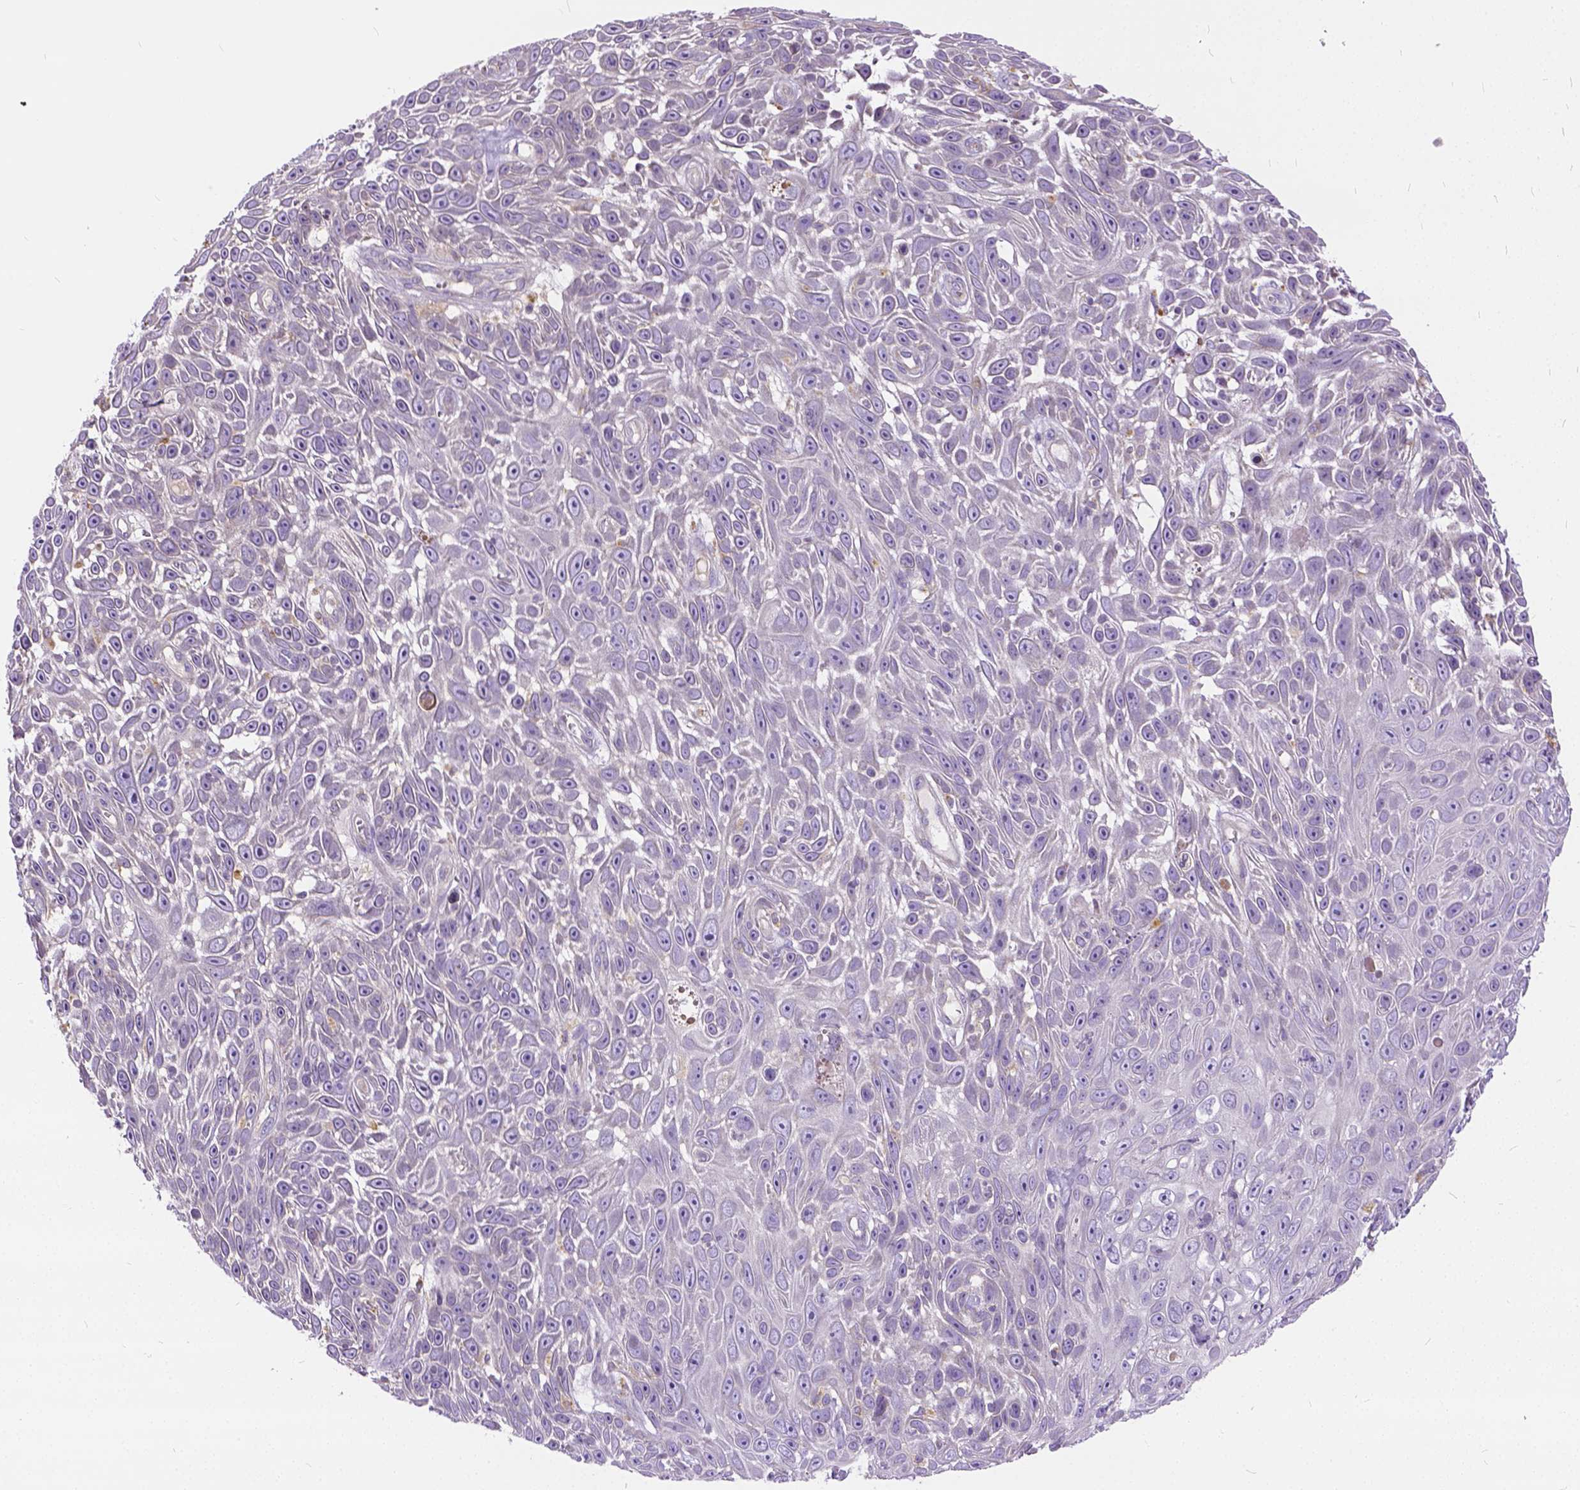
{"staining": {"intensity": "negative", "quantity": "none", "location": "none"}, "tissue": "skin cancer", "cell_type": "Tumor cells", "image_type": "cancer", "snomed": [{"axis": "morphology", "description": "Squamous cell carcinoma, NOS"}, {"axis": "topography", "description": "Skin"}], "caption": "Human skin cancer stained for a protein using immunohistochemistry shows no expression in tumor cells.", "gene": "CADM4", "patient": {"sex": "male", "age": 82}}